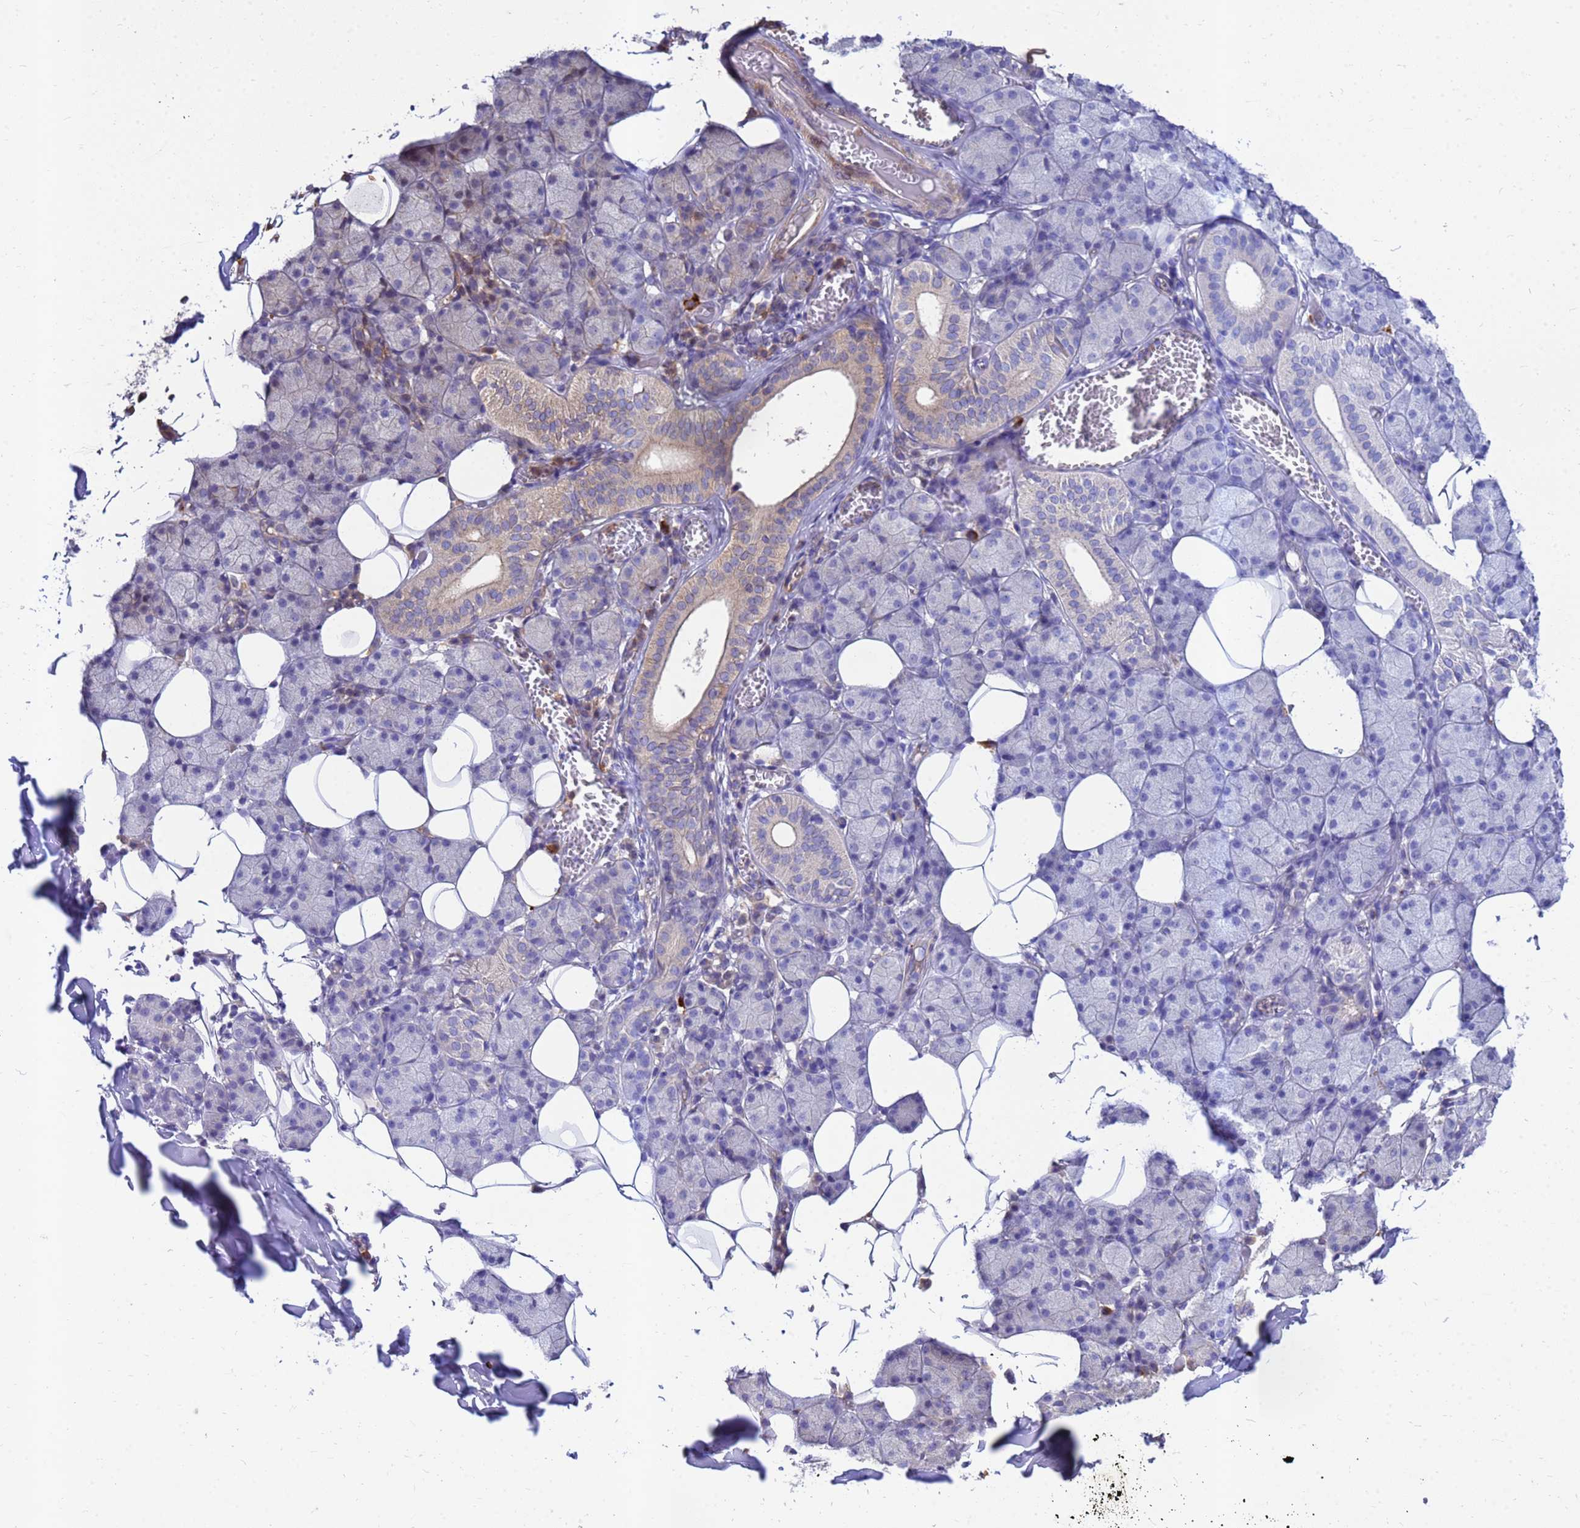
{"staining": {"intensity": "moderate", "quantity": "<25%", "location": "cytoplasmic/membranous"}, "tissue": "salivary gland", "cell_type": "Glandular cells", "image_type": "normal", "snomed": [{"axis": "morphology", "description": "Normal tissue, NOS"}, {"axis": "topography", "description": "Salivary gland"}], "caption": "Brown immunohistochemical staining in unremarkable human salivary gland reveals moderate cytoplasmic/membranous staining in approximately <25% of glandular cells. Ihc stains the protein of interest in brown and the nuclei are stained blue.", "gene": "RNF215", "patient": {"sex": "female", "age": 33}}